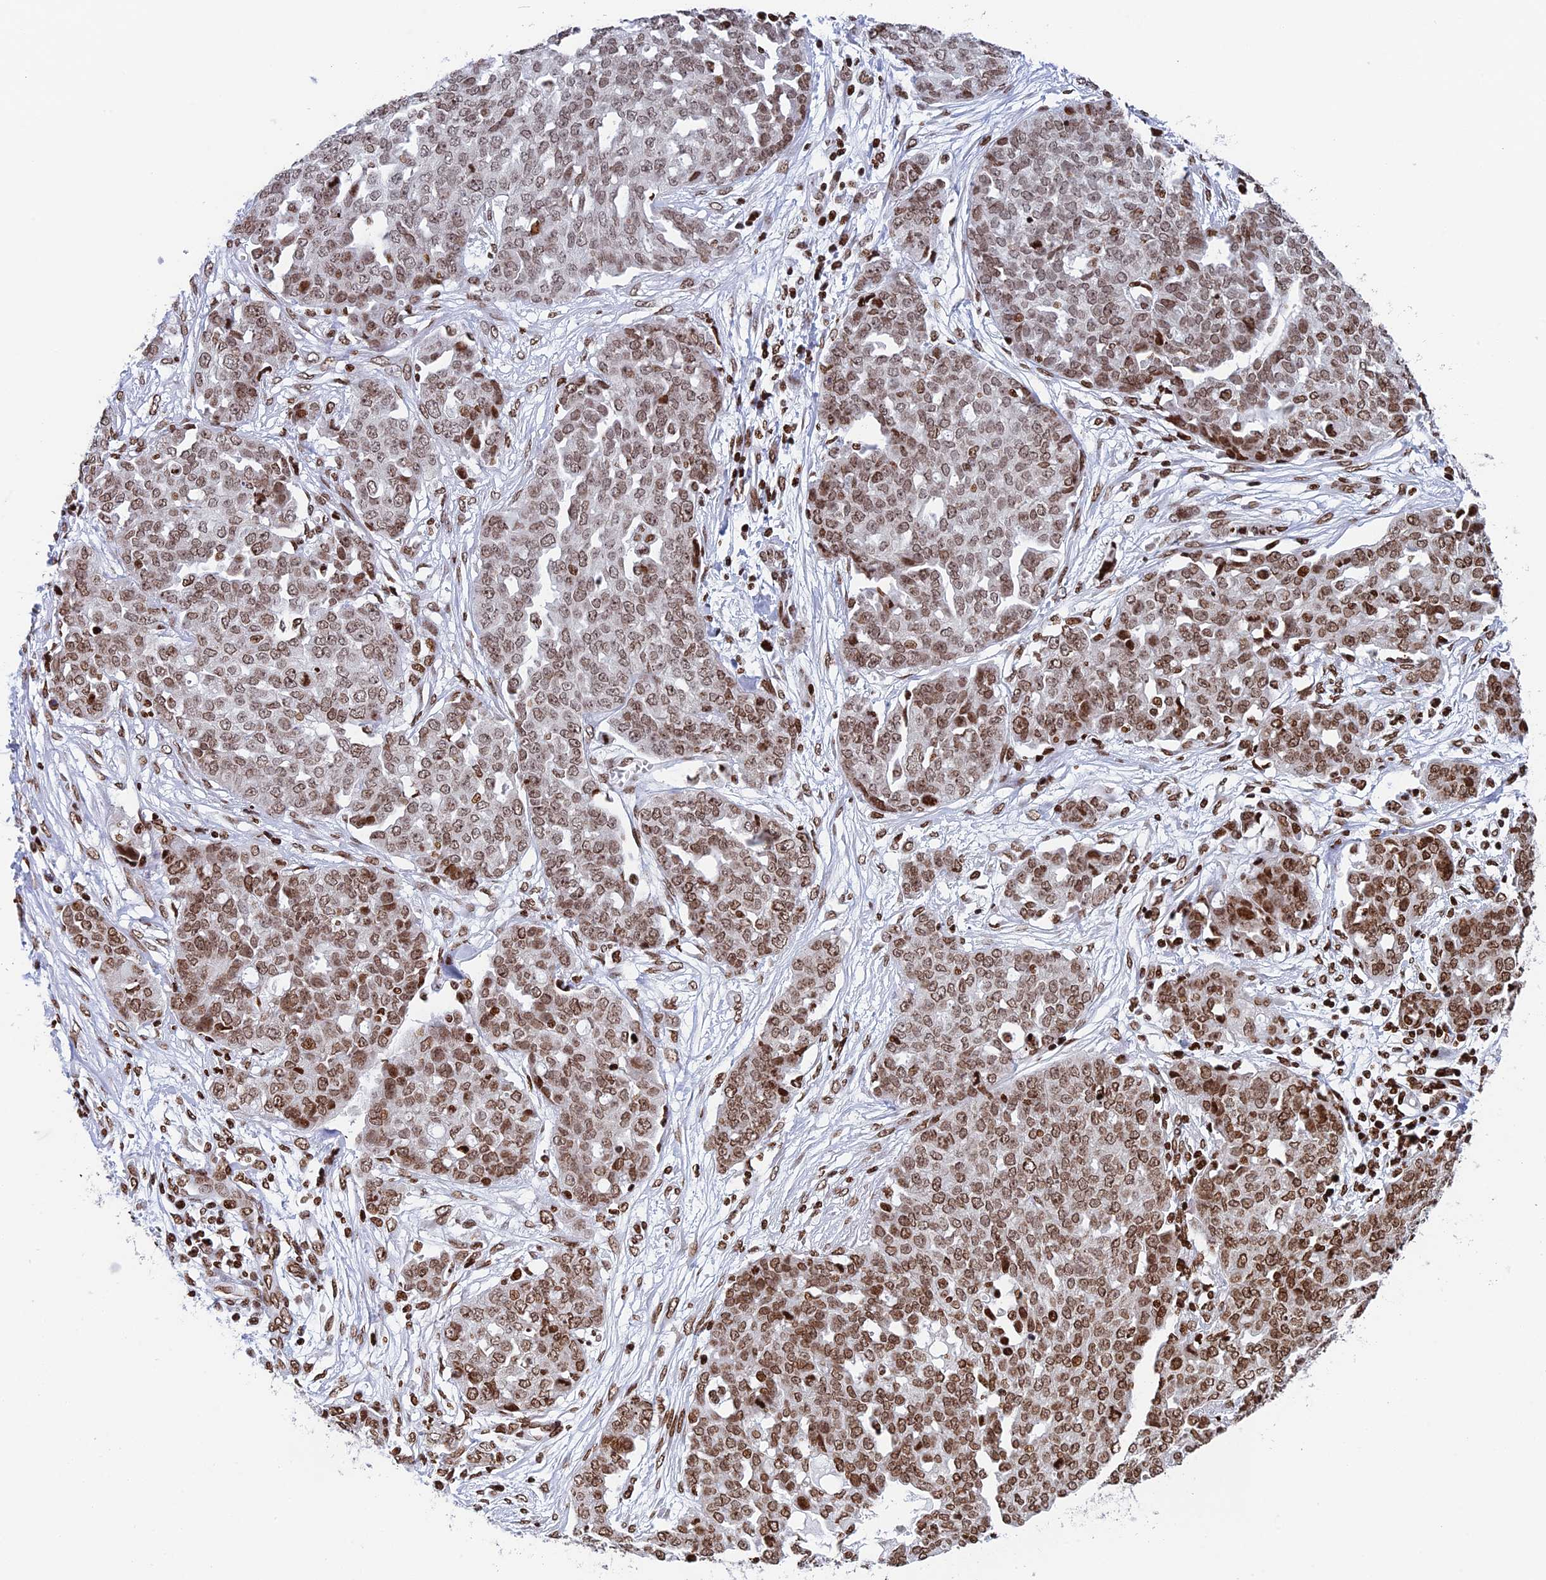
{"staining": {"intensity": "moderate", "quantity": ">75%", "location": "nuclear"}, "tissue": "ovarian cancer", "cell_type": "Tumor cells", "image_type": "cancer", "snomed": [{"axis": "morphology", "description": "Cystadenocarcinoma, serous, NOS"}, {"axis": "topography", "description": "Soft tissue"}, {"axis": "topography", "description": "Ovary"}], "caption": "Tumor cells display moderate nuclear expression in approximately >75% of cells in serous cystadenocarcinoma (ovarian).", "gene": "RPAP1", "patient": {"sex": "female", "age": 57}}